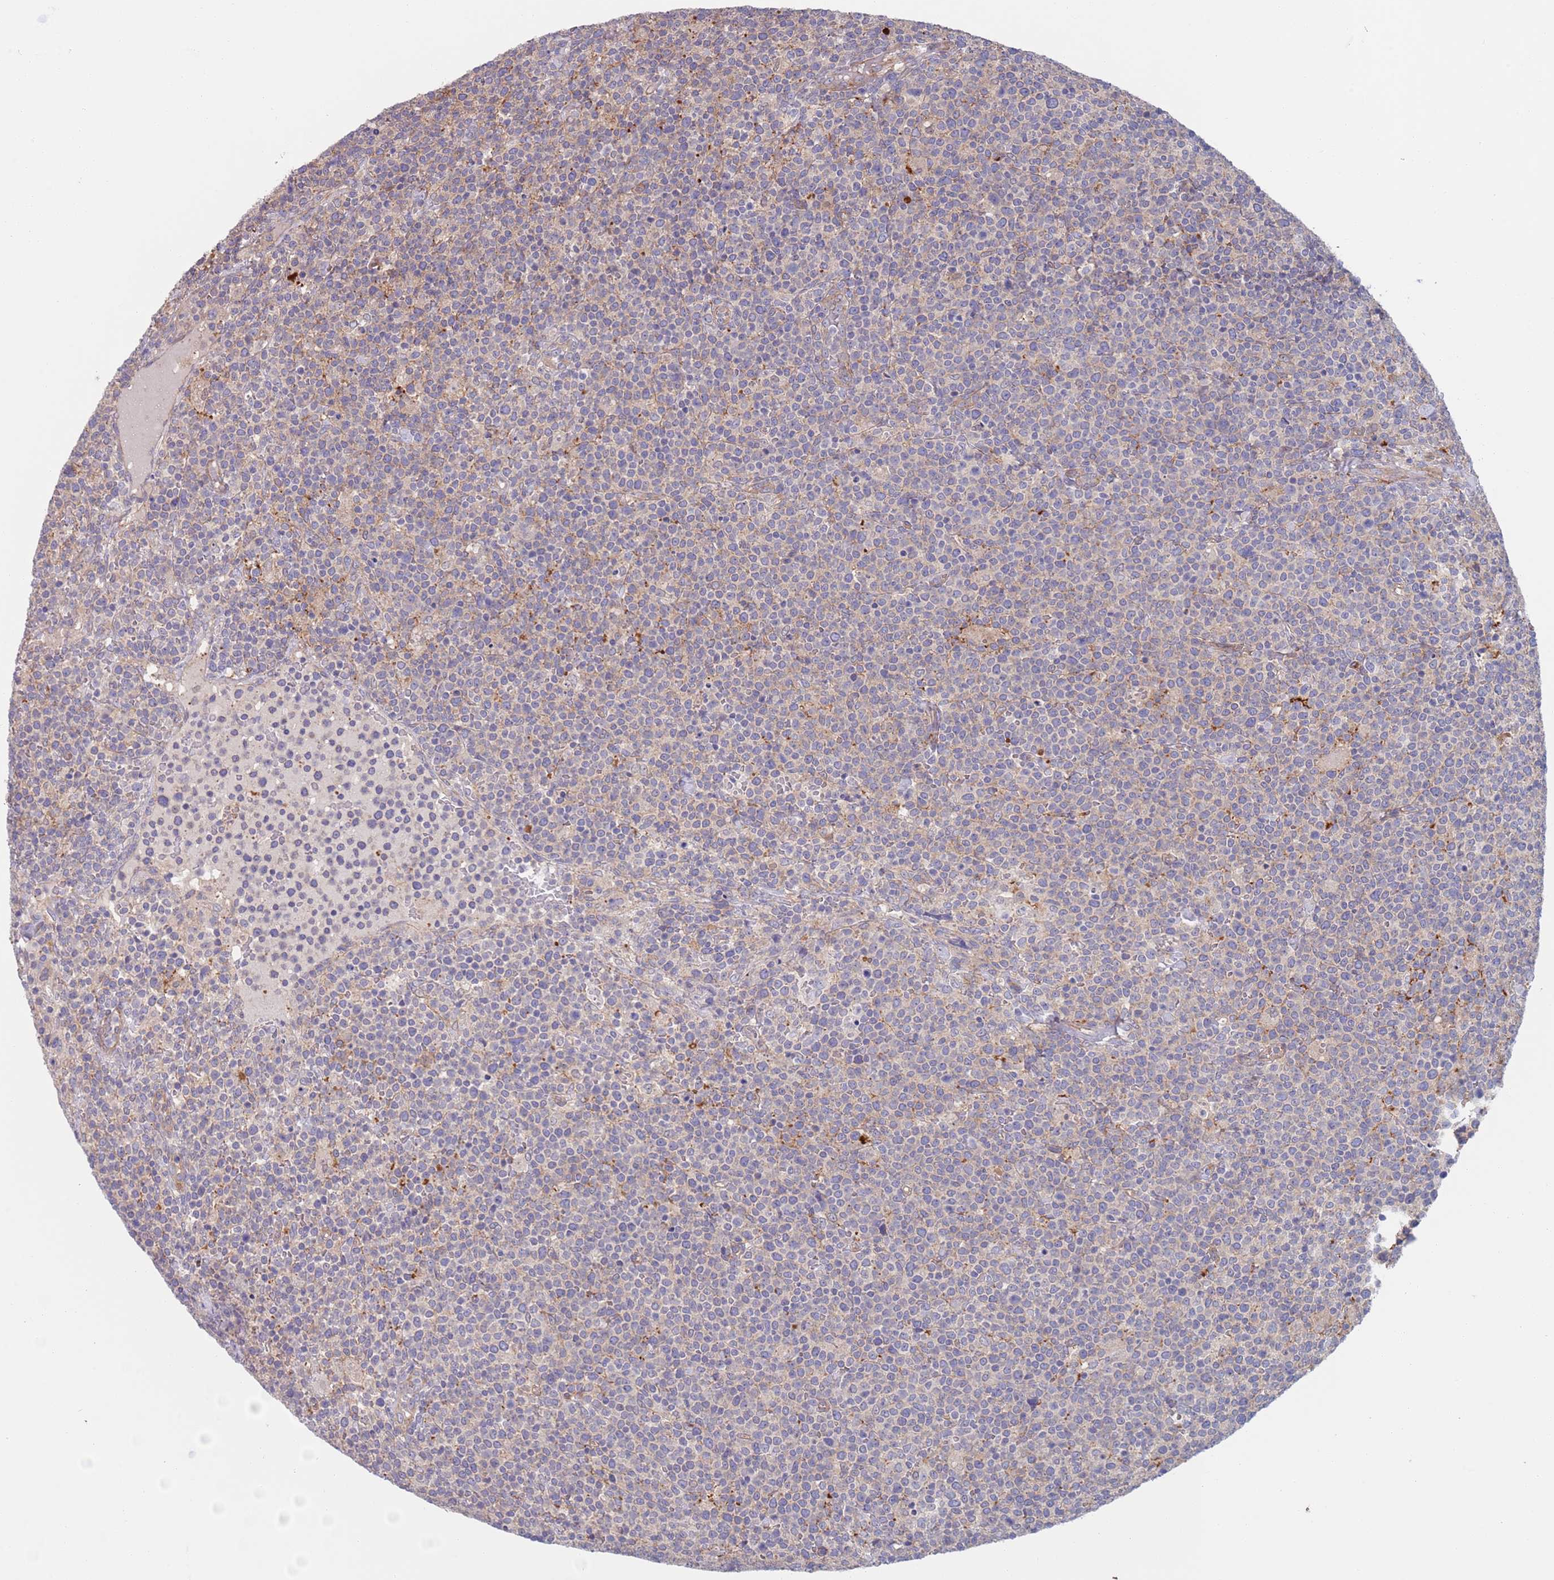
{"staining": {"intensity": "negative", "quantity": "none", "location": "none"}, "tissue": "lymphoma", "cell_type": "Tumor cells", "image_type": "cancer", "snomed": [{"axis": "morphology", "description": "Malignant lymphoma, non-Hodgkin's type, High grade"}, {"axis": "topography", "description": "Lymph node"}], "caption": "An image of human high-grade malignant lymphoma, non-Hodgkin's type is negative for staining in tumor cells. (Immunohistochemistry (ihc), brightfield microscopy, high magnification).", "gene": "APPL2", "patient": {"sex": "male", "age": 61}}